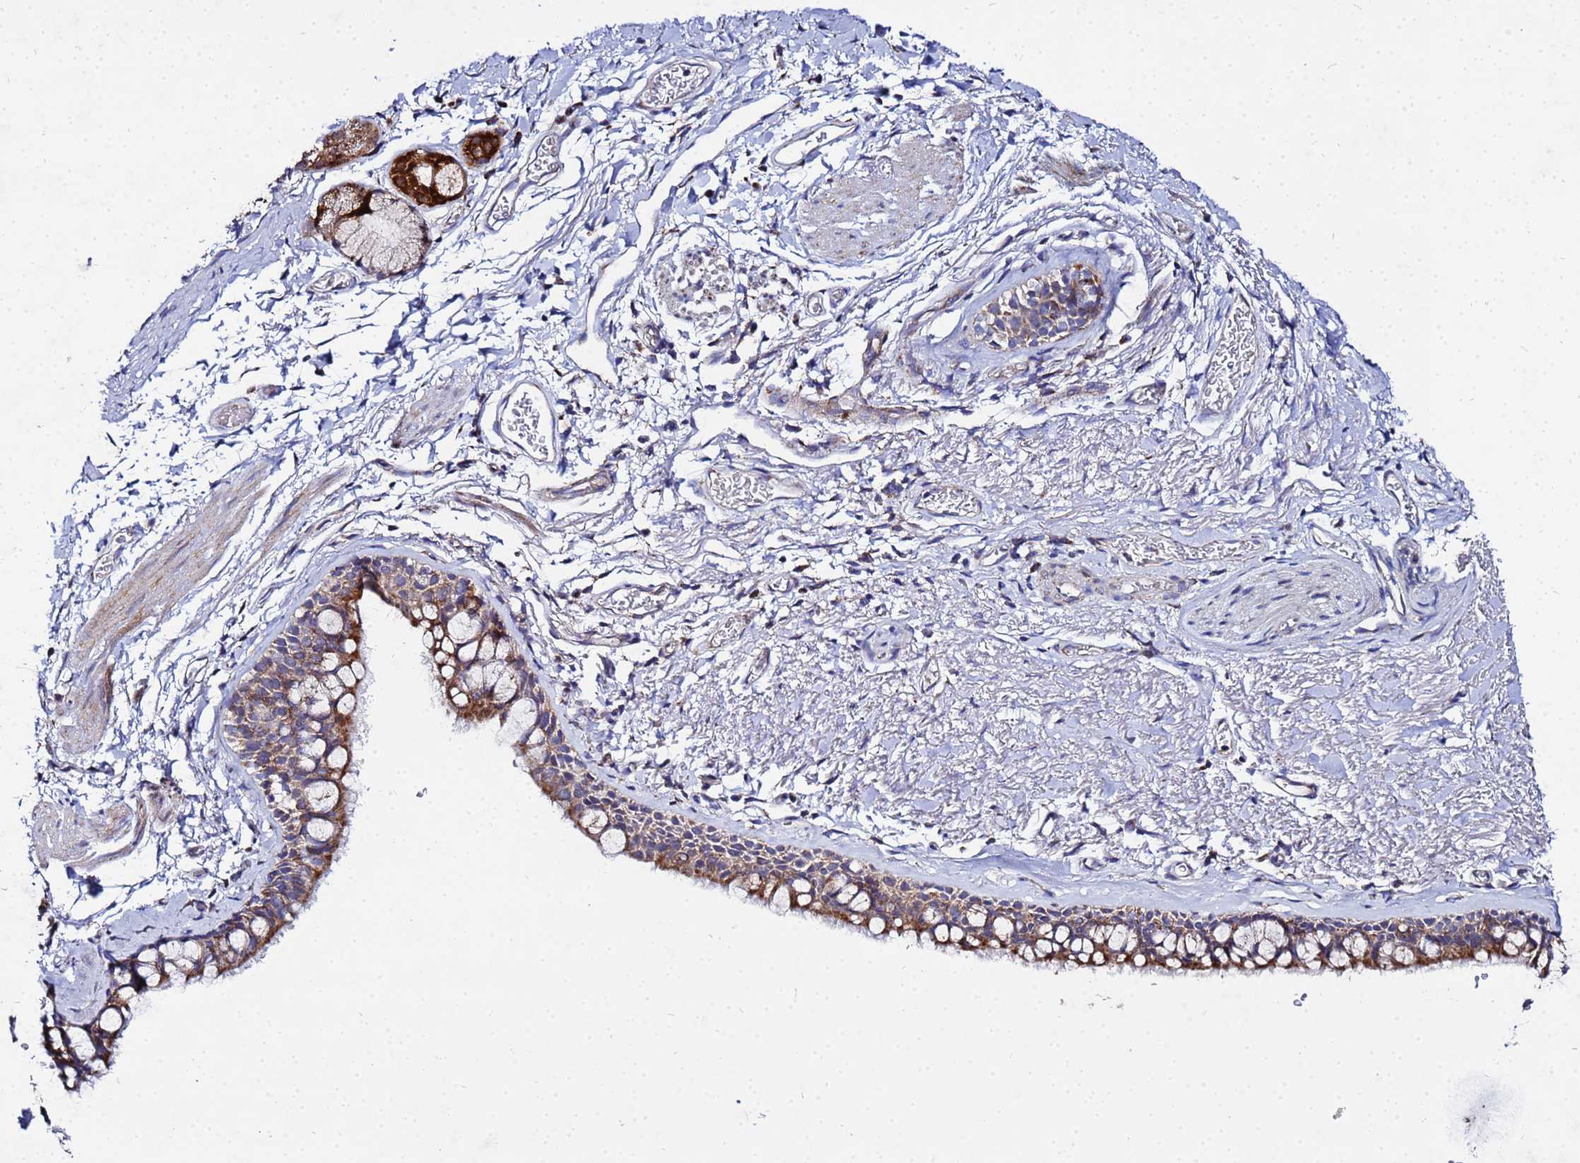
{"staining": {"intensity": "strong", "quantity": ">75%", "location": "cytoplasmic/membranous"}, "tissue": "bronchus", "cell_type": "Respiratory epithelial cells", "image_type": "normal", "snomed": [{"axis": "morphology", "description": "Normal tissue, NOS"}, {"axis": "topography", "description": "Bronchus"}], "caption": "Immunohistochemical staining of benign bronchus displays high levels of strong cytoplasmic/membranous positivity in about >75% of respiratory epithelial cells. (Stains: DAB in brown, nuclei in blue, Microscopy: brightfield microscopy at high magnification).", "gene": "FAHD2A", "patient": {"sex": "male", "age": 65}}